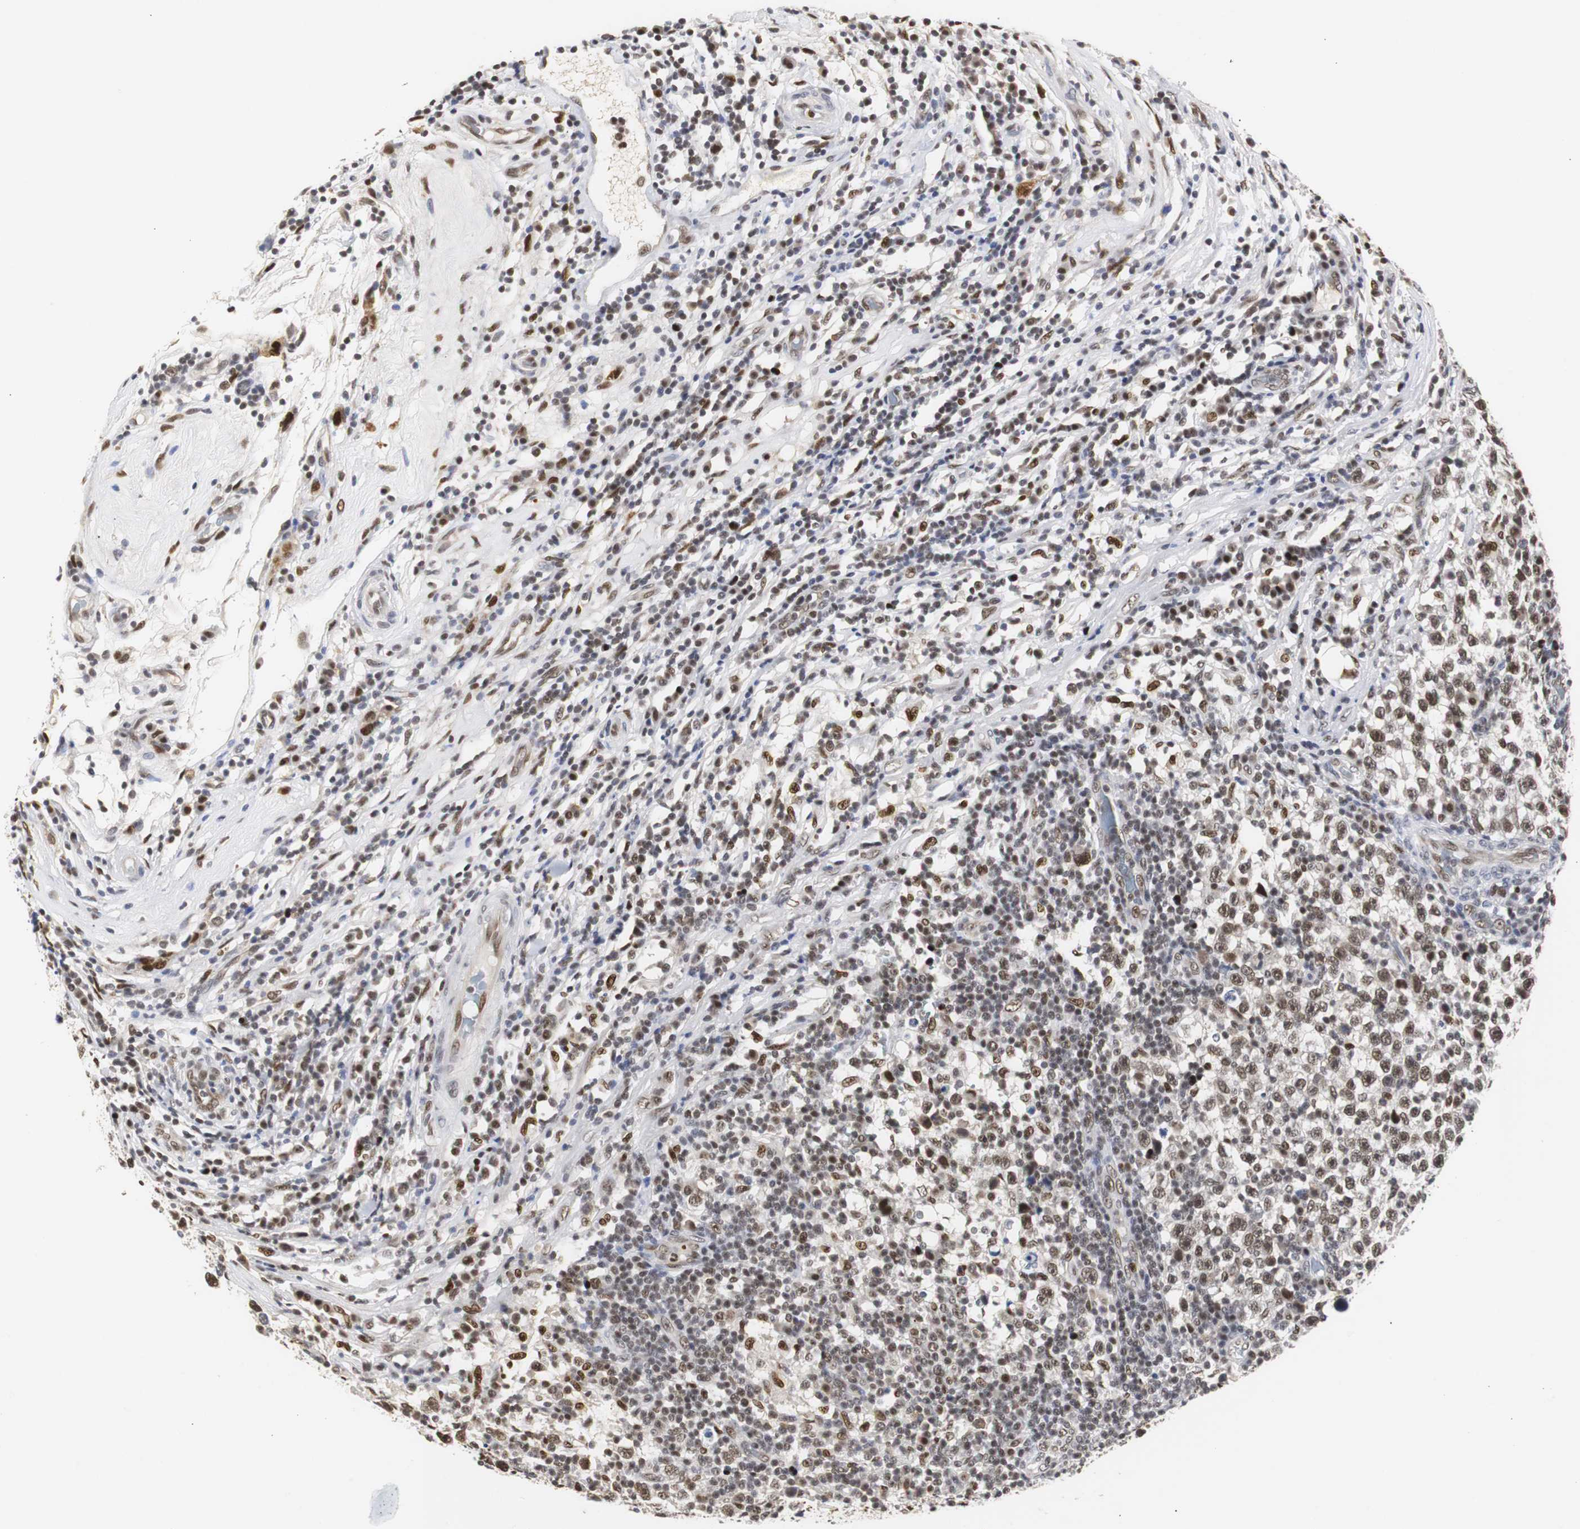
{"staining": {"intensity": "moderate", "quantity": ">75%", "location": "nuclear"}, "tissue": "testis cancer", "cell_type": "Tumor cells", "image_type": "cancer", "snomed": [{"axis": "morphology", "description": "Seminoma, NOS"}, {"axis": "topography", "description": "Testis"}], "caption": "Immunohistochemical staining of seminoma (testis) demonstrates medium levels of moderate nuclear staining in approximately >75% of tumor cells.", "gene": "ZFC3H1", "patient": {"sex": "male", "age": 43}}